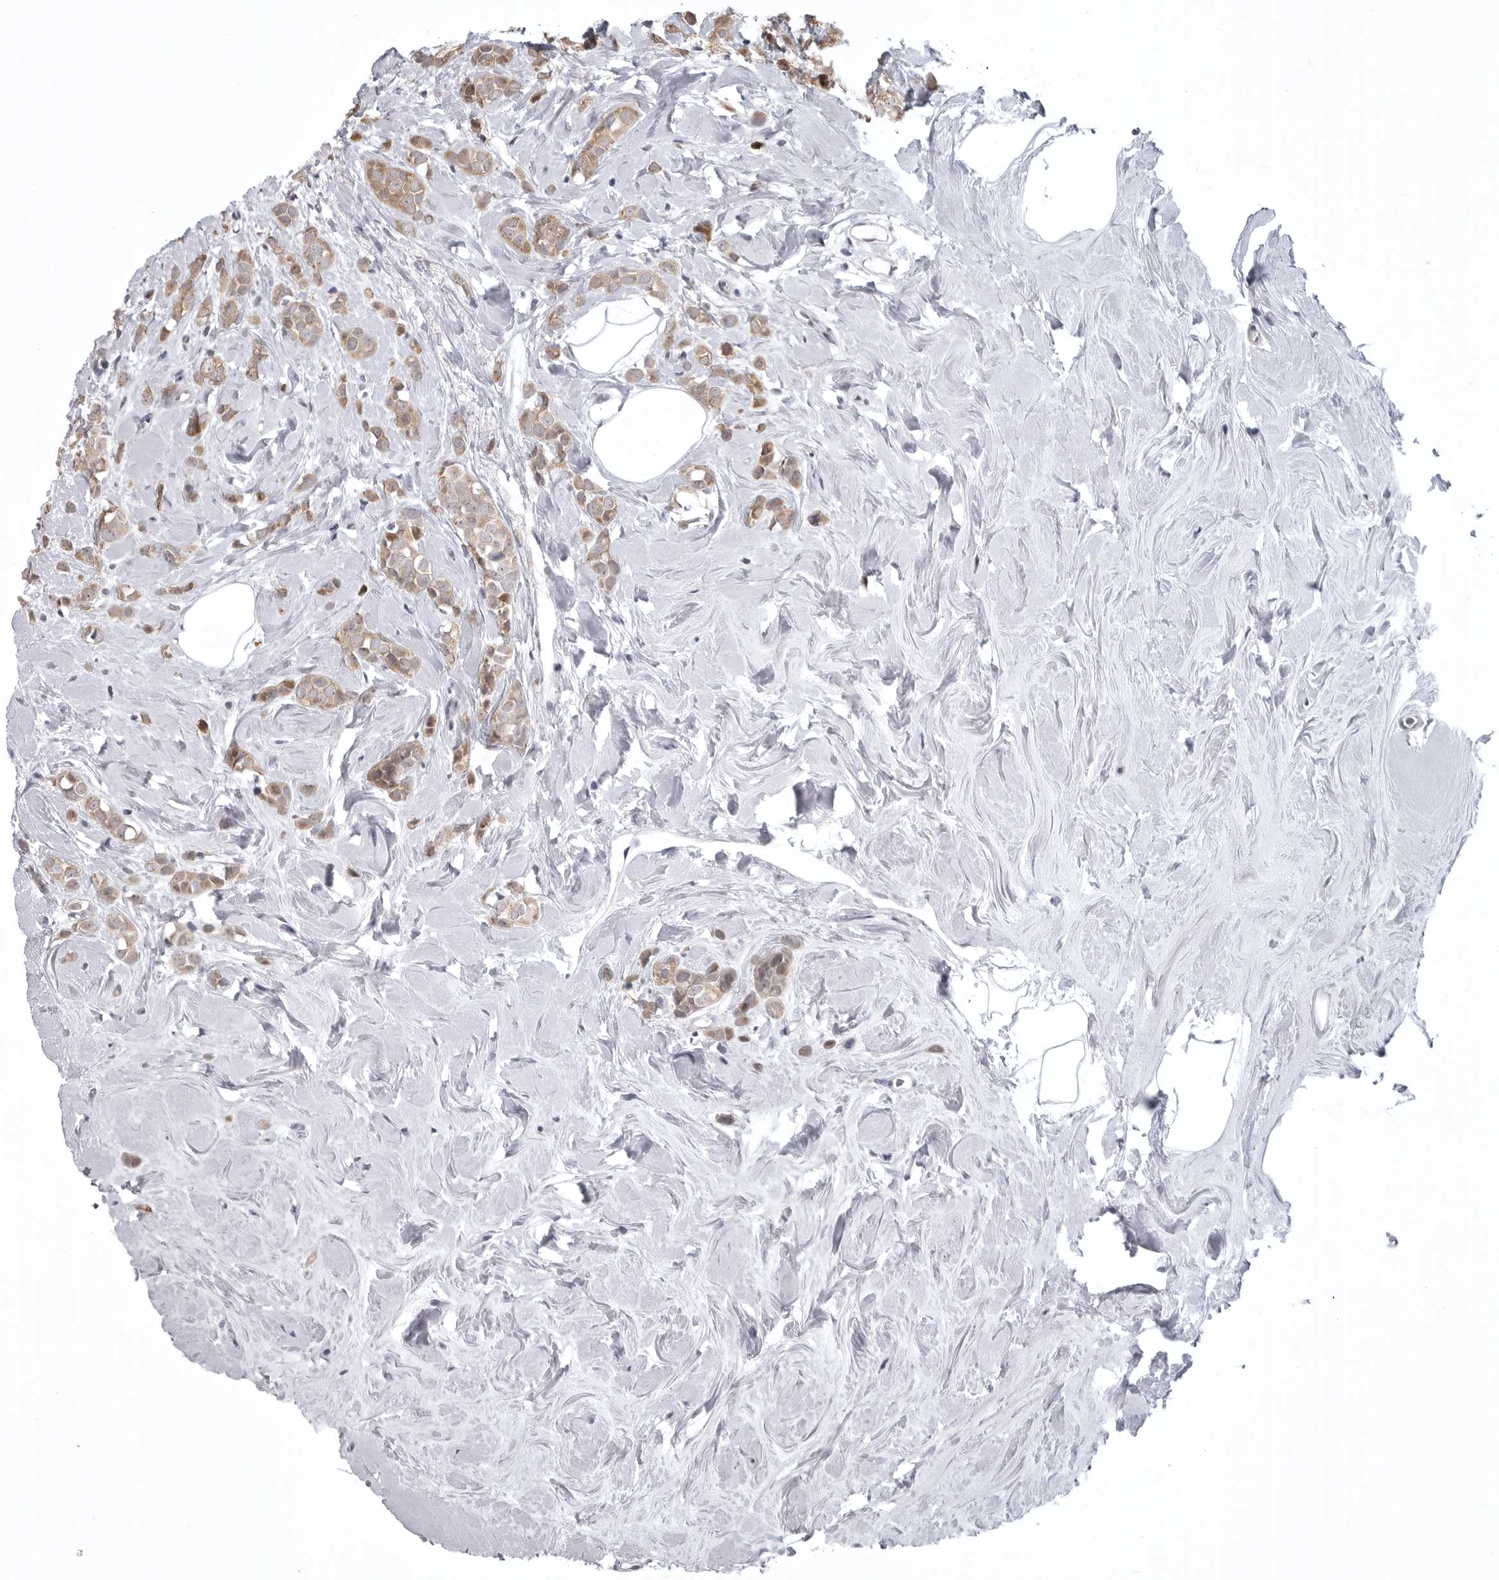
{"staining": {"intensity": "weak", "quantity": ">75%", "location": "cytoplasmic/membranous"}, "tissue": "breast cancer", "cell_type": "Tumor cells", "image_type": "cancer", "snomed": [{"axis": "morphology", "description": "Lobular carcinoma"}, {"axis": "topography", "description": "Breast"}], "caption": "A low amount of weak cytoplasmic/membranous staining is seen in approximately >75% of tumor cells in lobular carcinoma (breast) tissue.", "gene": "SNX16", "patient": {"sex": "female", "age": 47}}